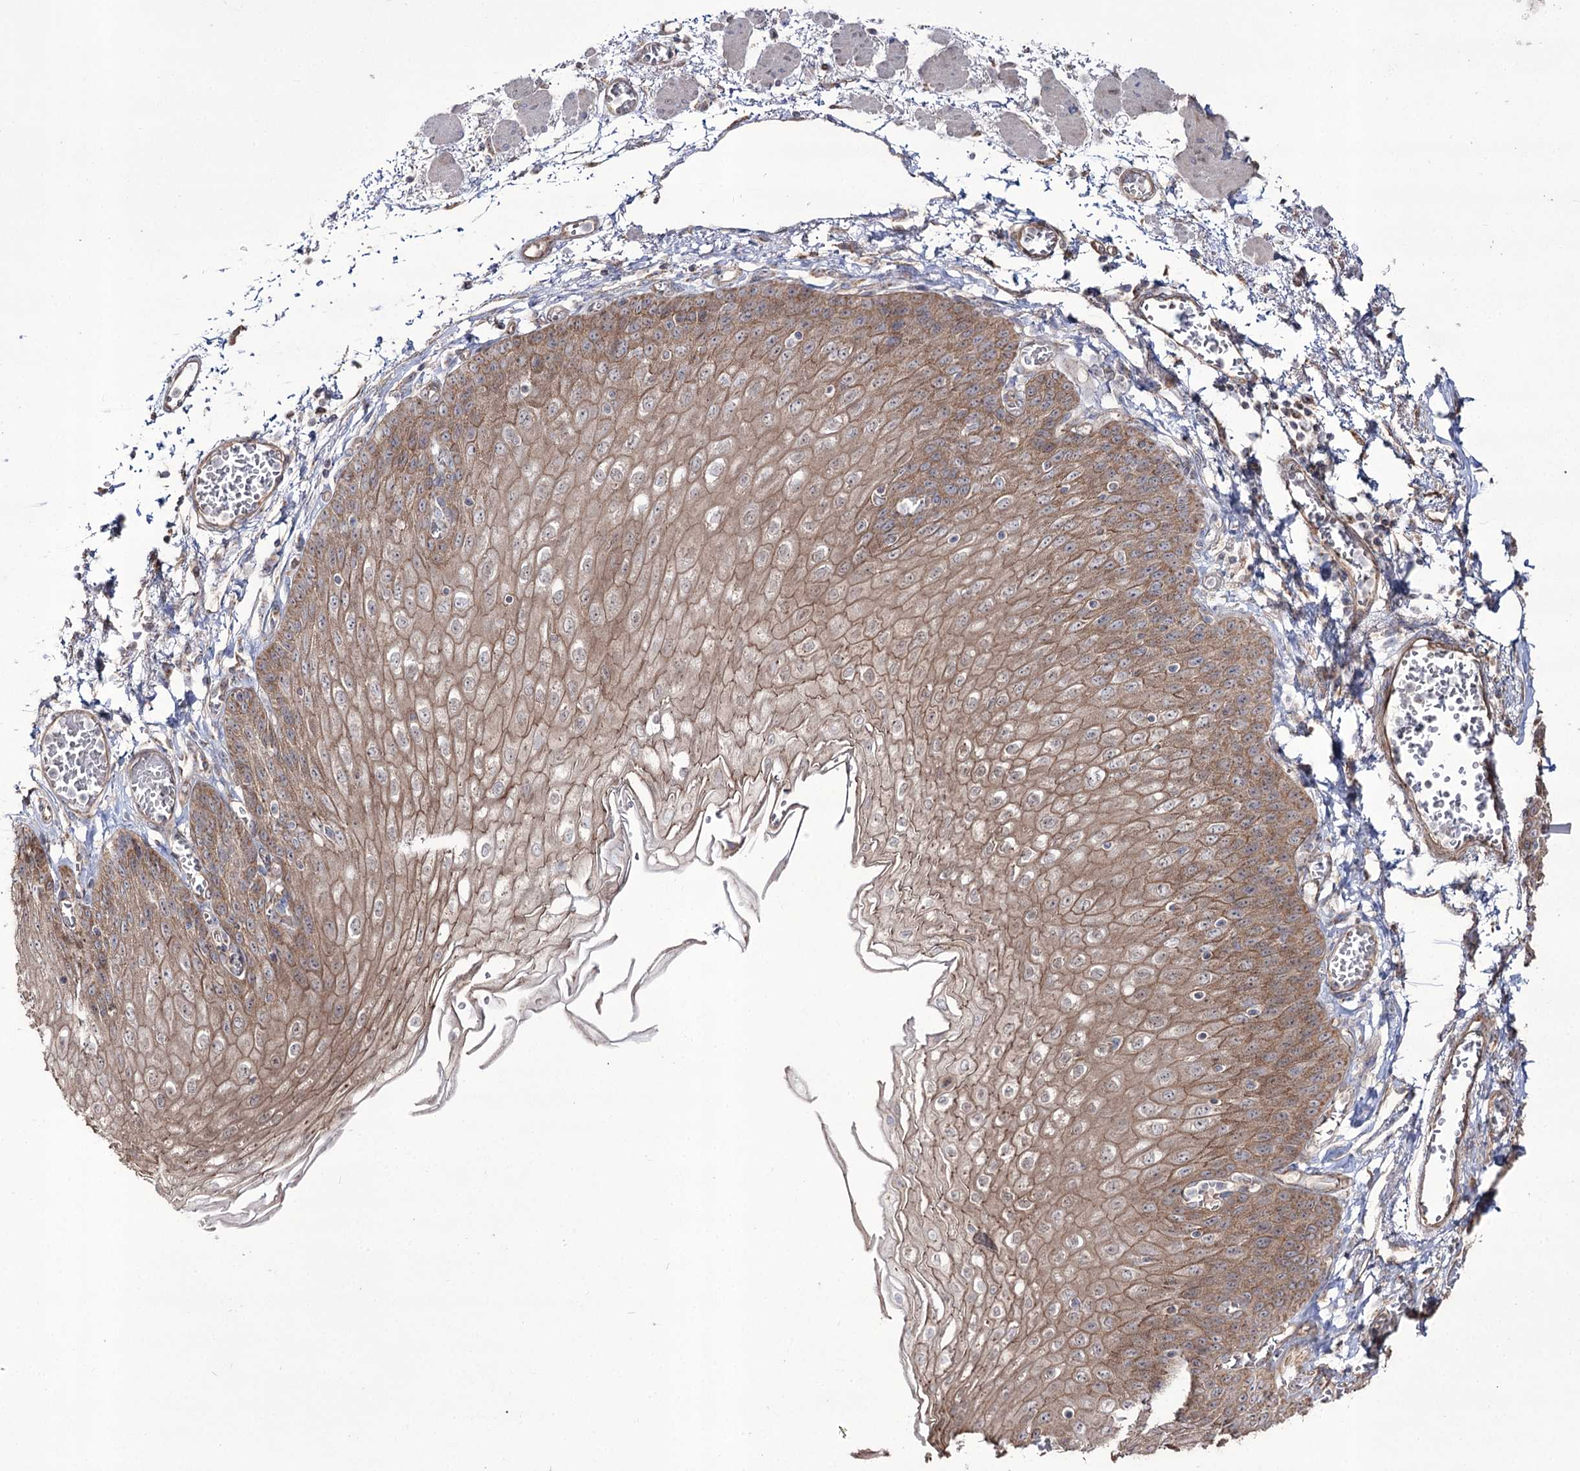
{"staining": {"intensity": "moderate", "quantity": ">75%", "location": "cytoplasmic/membranous"}, "tissue": "esophagus", "cell_type": "Squamous epithelial cells", "image_type": "normal", "snomed": [{"axis": "morphology", "description": "Normal tissue, NOS"}, {"axis": "topography", "description": "Esophagus"}], "caption": "Protein expression analysis of benign esophagus reveals moderate cytoplasmic/membranous staining in approximately >75% of squamous epithelial cells. (Brightfield microscopy of DAB IHC at high magnification).", "gene": "REXO2", "patient": {"sex": "male", "age": 81}}